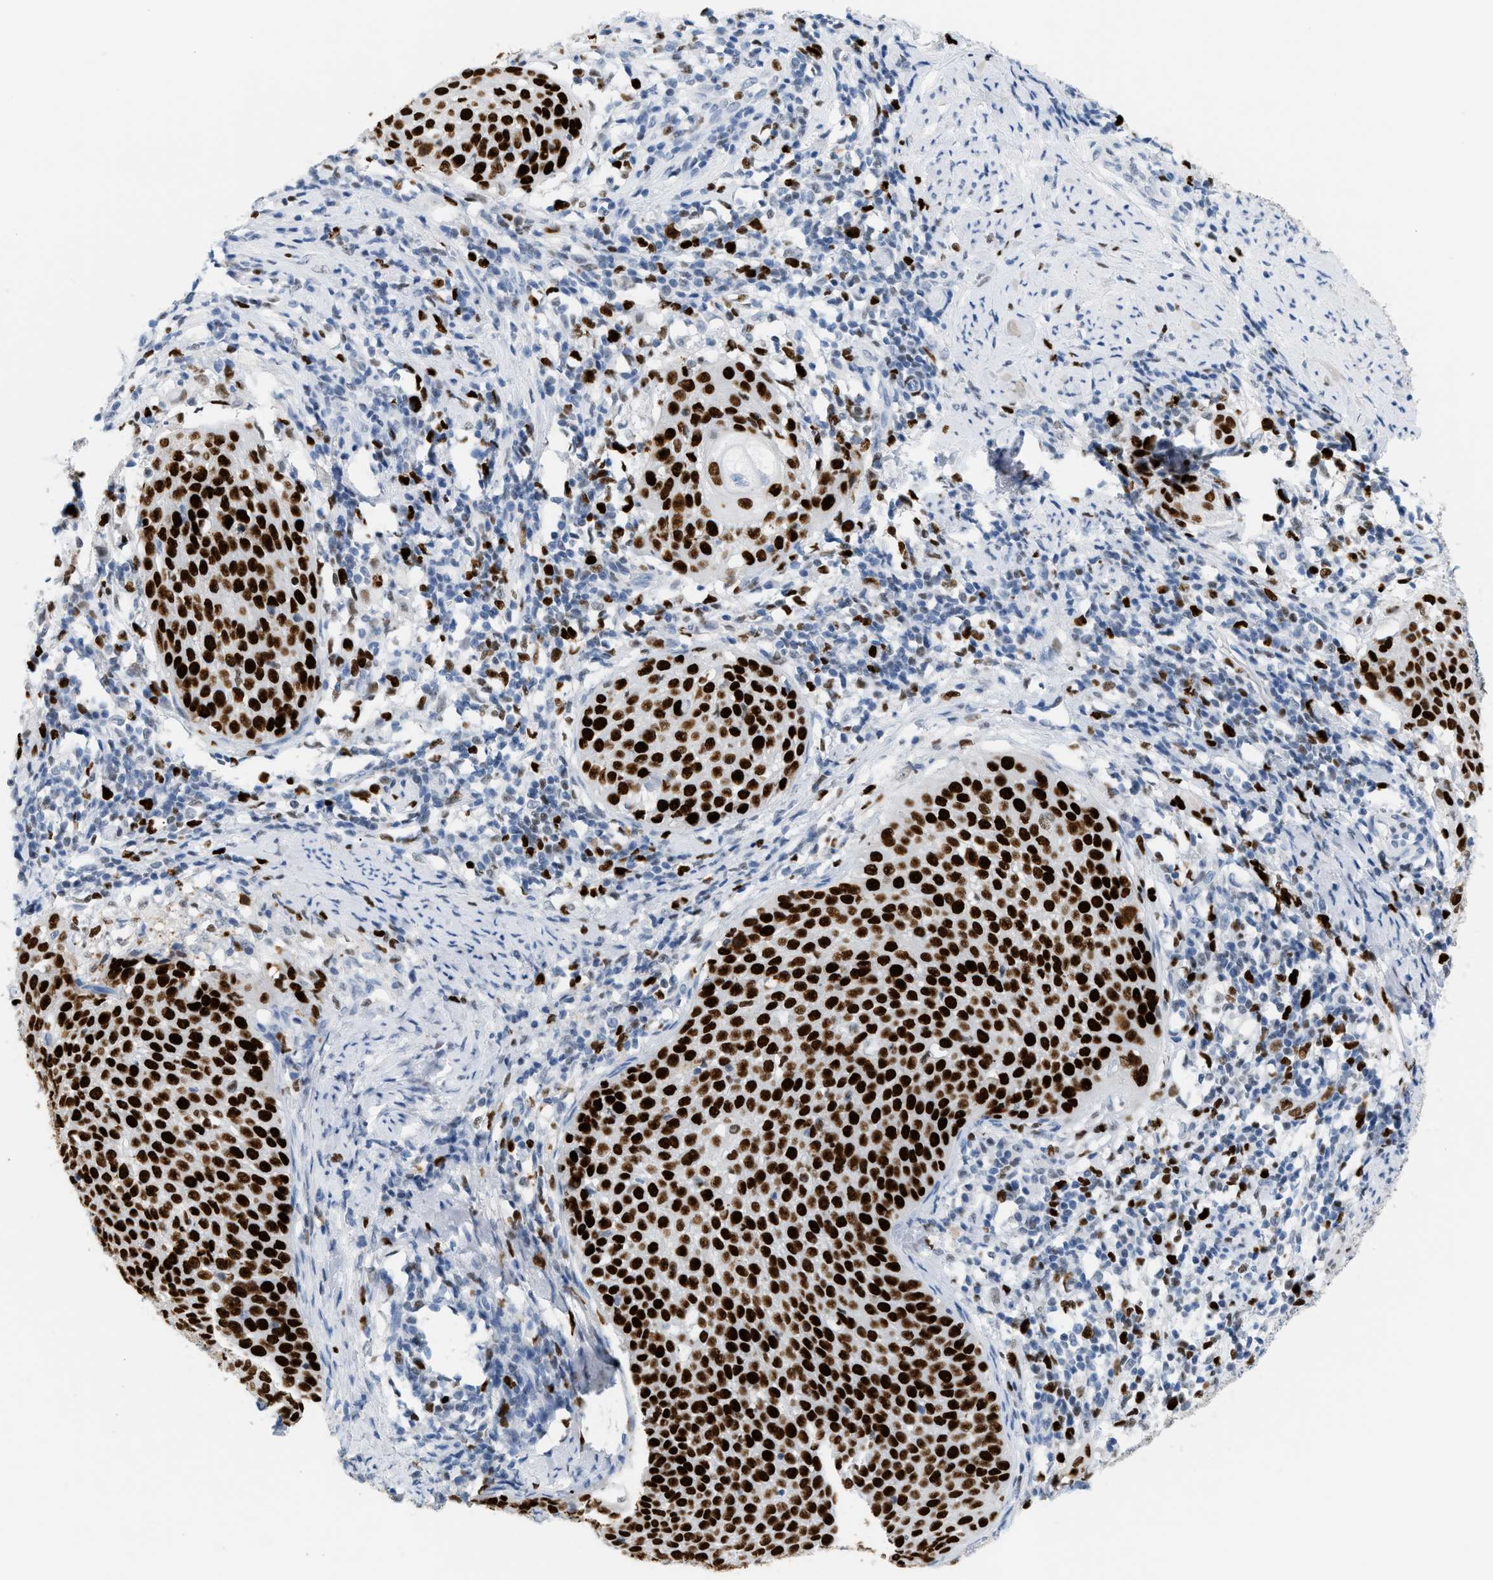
{"staining": {"intensity": "strong", "quantity": ">75%", "location": "nuclear"}, "tissue": "cervical cancer", "cell_type": "Tumor cells", "image_type": "cancer", "snomed": [{"axis": "morphology", "description": "Squamous cell carcinoma, NOS"}, {"axis": "topography", "description": "Cervix"}], "caption": "This histopathology image shows cervical squamous cell carcinoma stained with IHC to label a protein in brown. The nuclear of tumor cells show strong positivity for the protein. Nuclei are counter-stained blue.", "gene": "MCM7", "patient": {"sex": "female", "age": 51}}